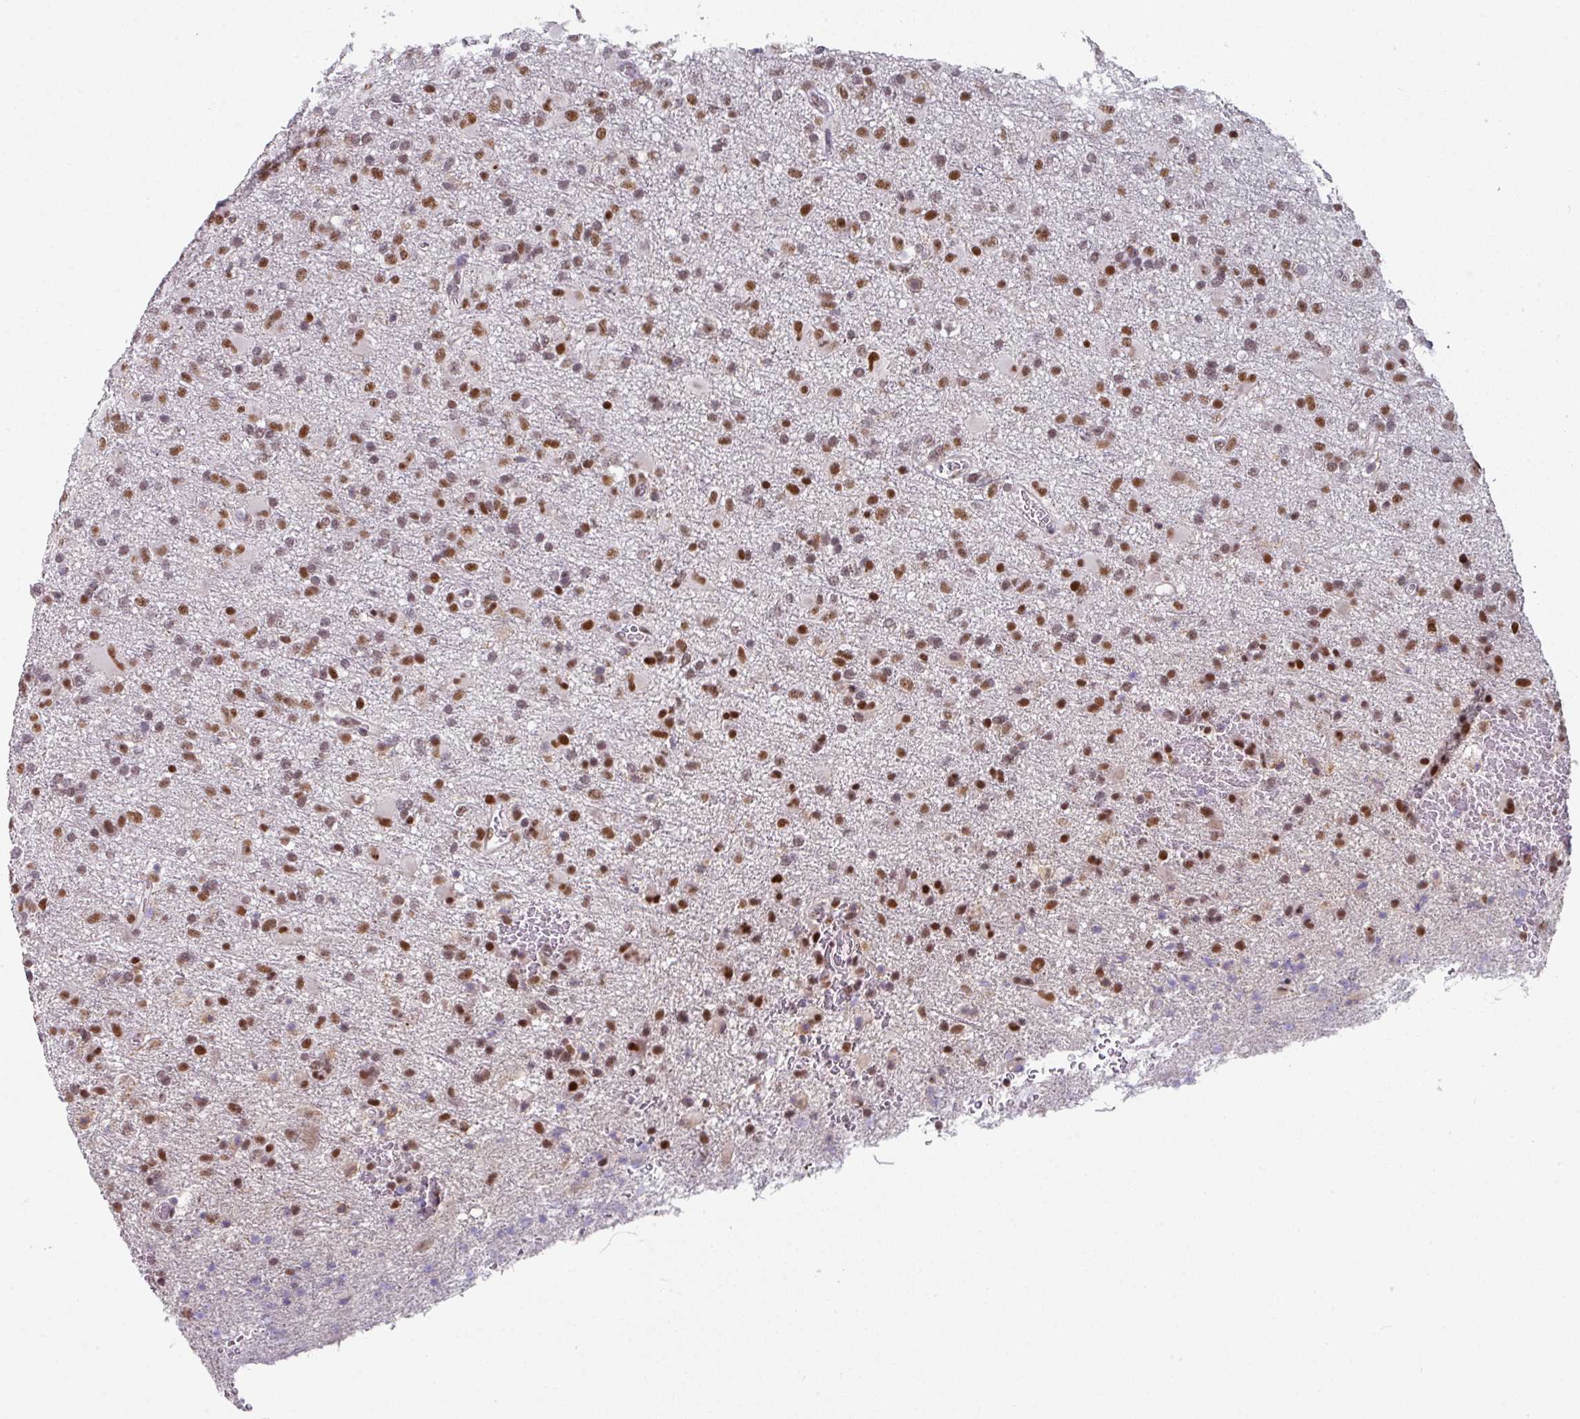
{"staining": {"intensity": "moderate", "quantity": ">75%", "location": "nuclear"}, "tissue": "glioma", "cell_type": "Tumor cells", "image_type": "cancer", "snomed": [{"axis": "morphology", "description": "Glioma, malignant, Low grade"}, {"axis": "topography", "description": "Brain"}], "caption": "IHC histopathology image of glioma stained for a protein (brown), which exhibits medium levels of moderate nuclear staining in about >75% of tumor cells.", "gene": "RAD50", "patient": {"sex": "male", "age": 65}}